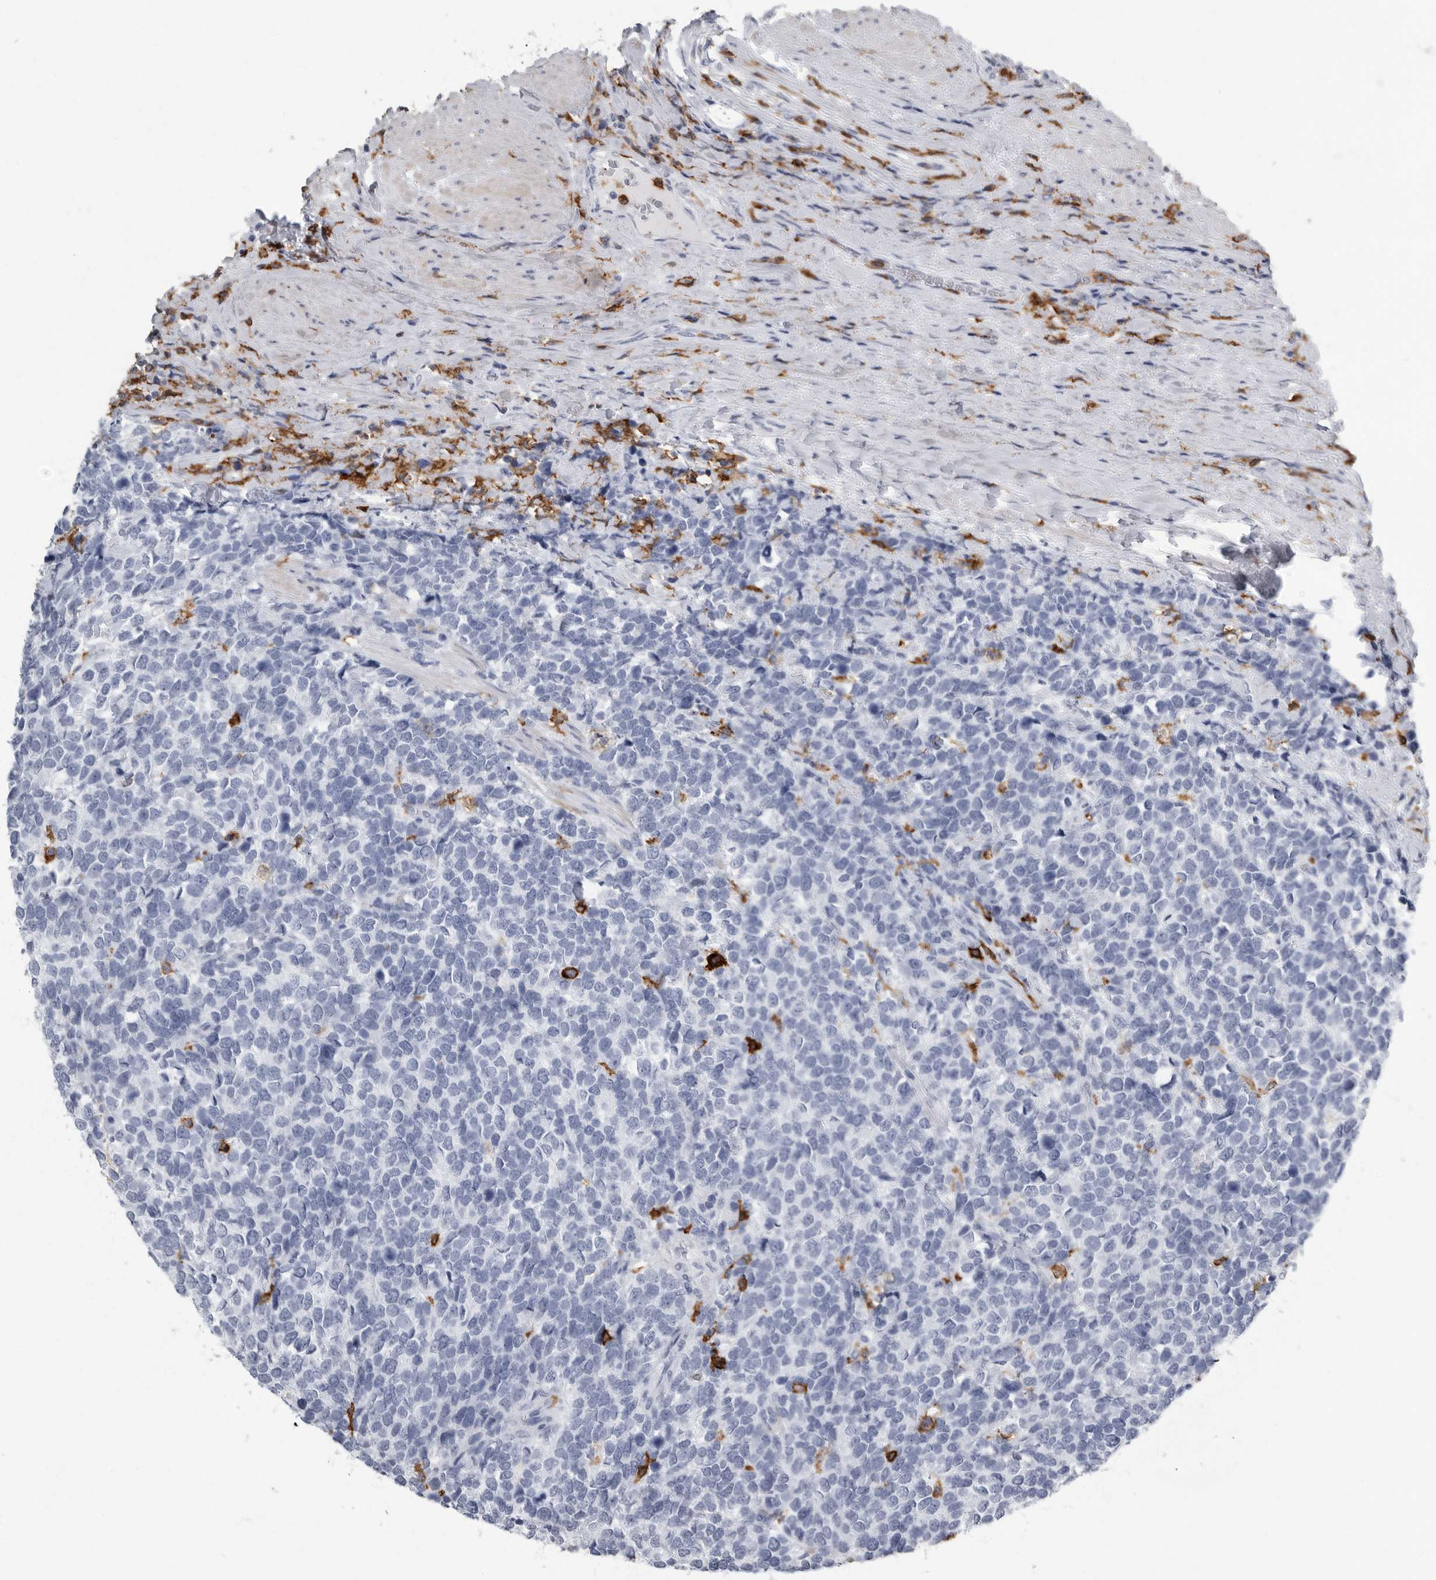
{"staining": {"intensity": "negative", "quantity": "none", "location": "none"}, "tissue": "urothelial cancer", "cell_type": "Tumor cells", "image_type": "cancer", "snomed": [{"axis": "morphology", "description": "Urothelial carcinoma, High grade"}, {"axis": "topography", "description": "Urinary bladder"}], "caption": "Tumor cells show no significant protein positivity in urothelial carcinoma (high-grade).", "gene": "FCER1G", "patient": {"sex": "female", "age": 82}}